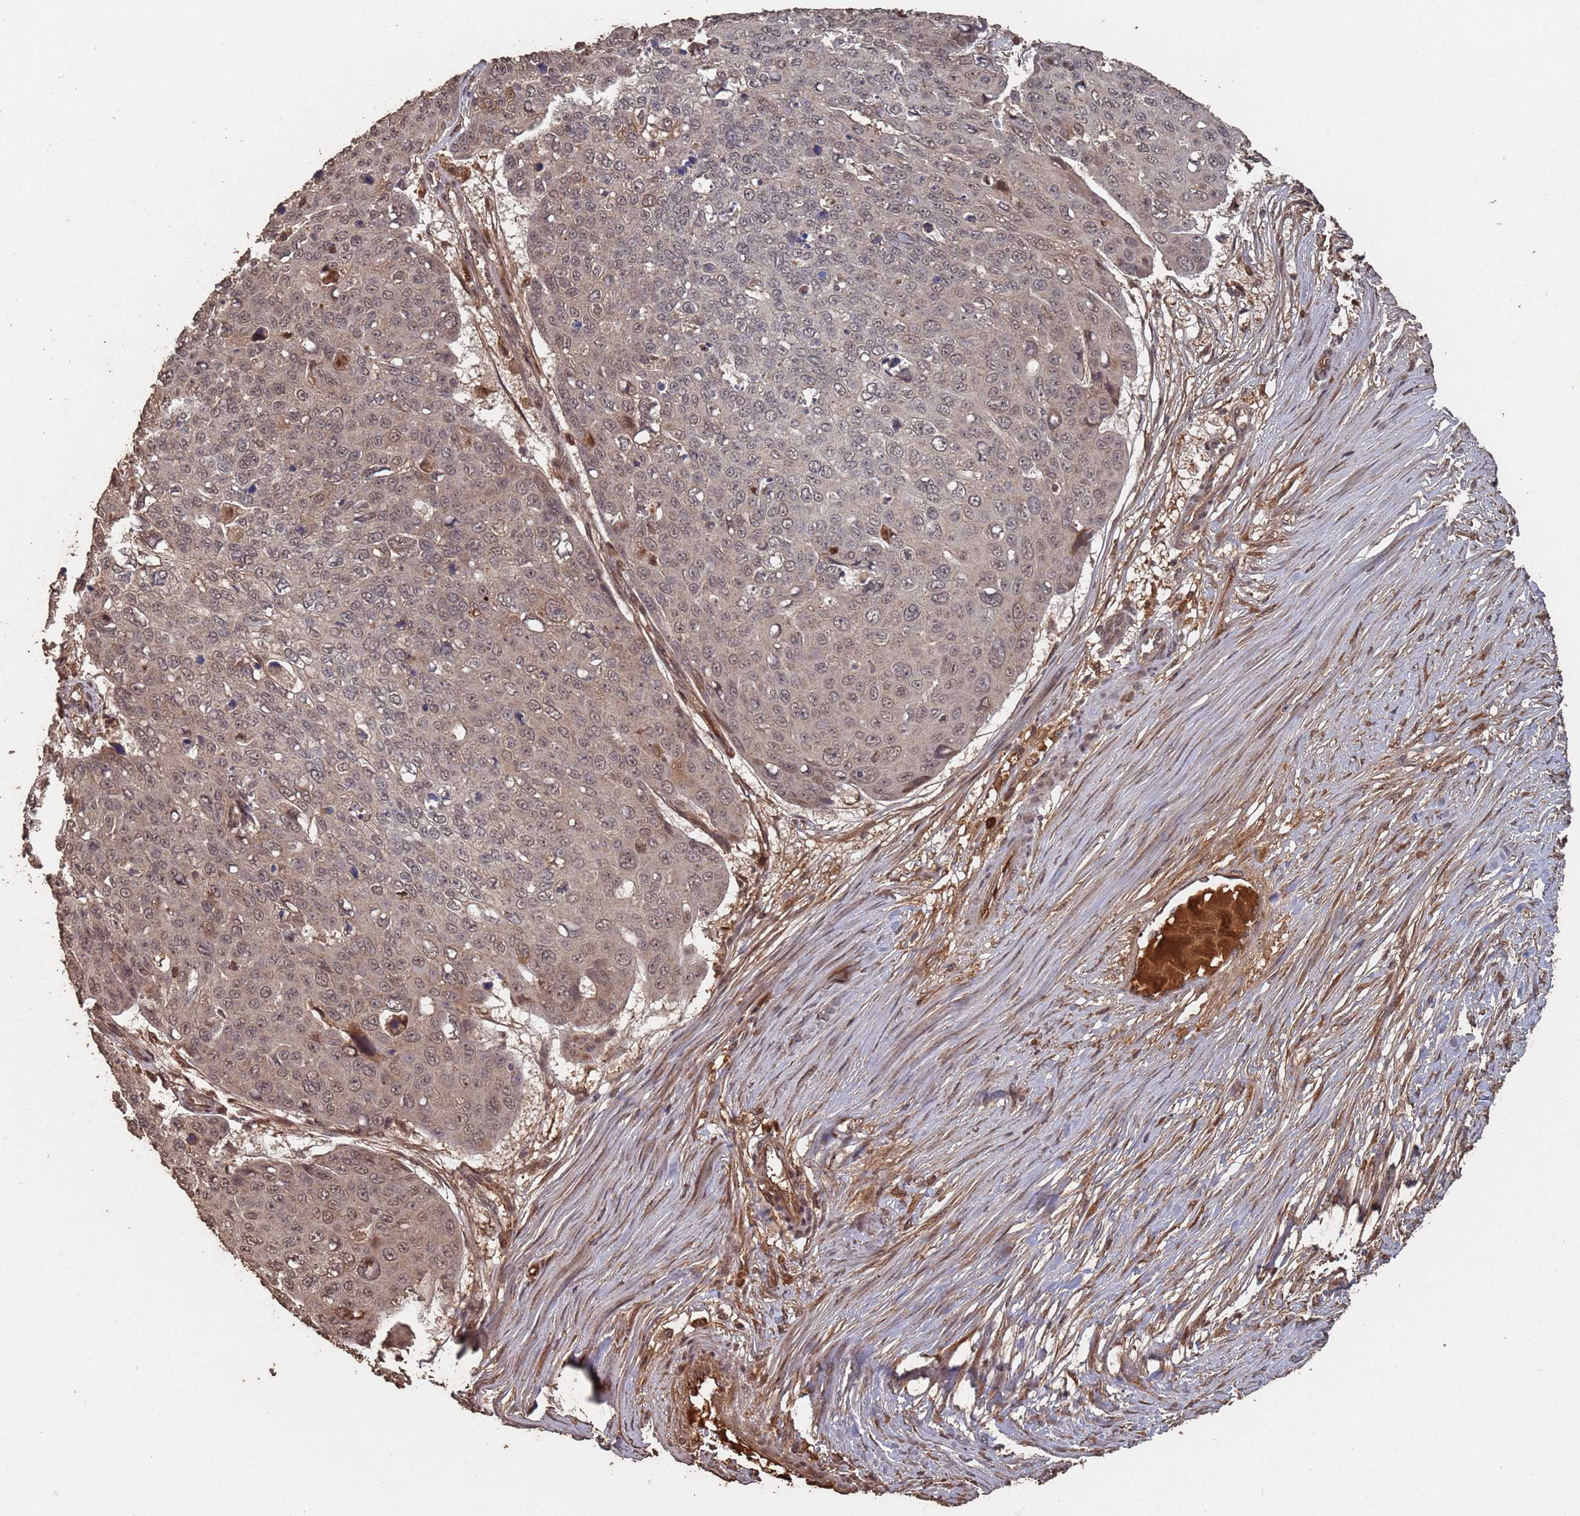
{"staining": {"intensity": "weak", "quantity": ">75%", "location": "nuclear"}, "tissue": "skin cancer", "cell_type": "Tumor cells", "image_type": "cancer", "snomed": [{"axis": "morphology", "description": "Squamous cell carcinoma, NOS"}, {"axis": "topography", "description": "Skin"}], "caption": "About >75% of tumor cells in human skin squamous cell carcinoma reveal weak nuclear protein positivity as visualized by brown immunohistochemical staining.", "gene": "FRAT1", "patient": {"sex": "male", "age": 71}}